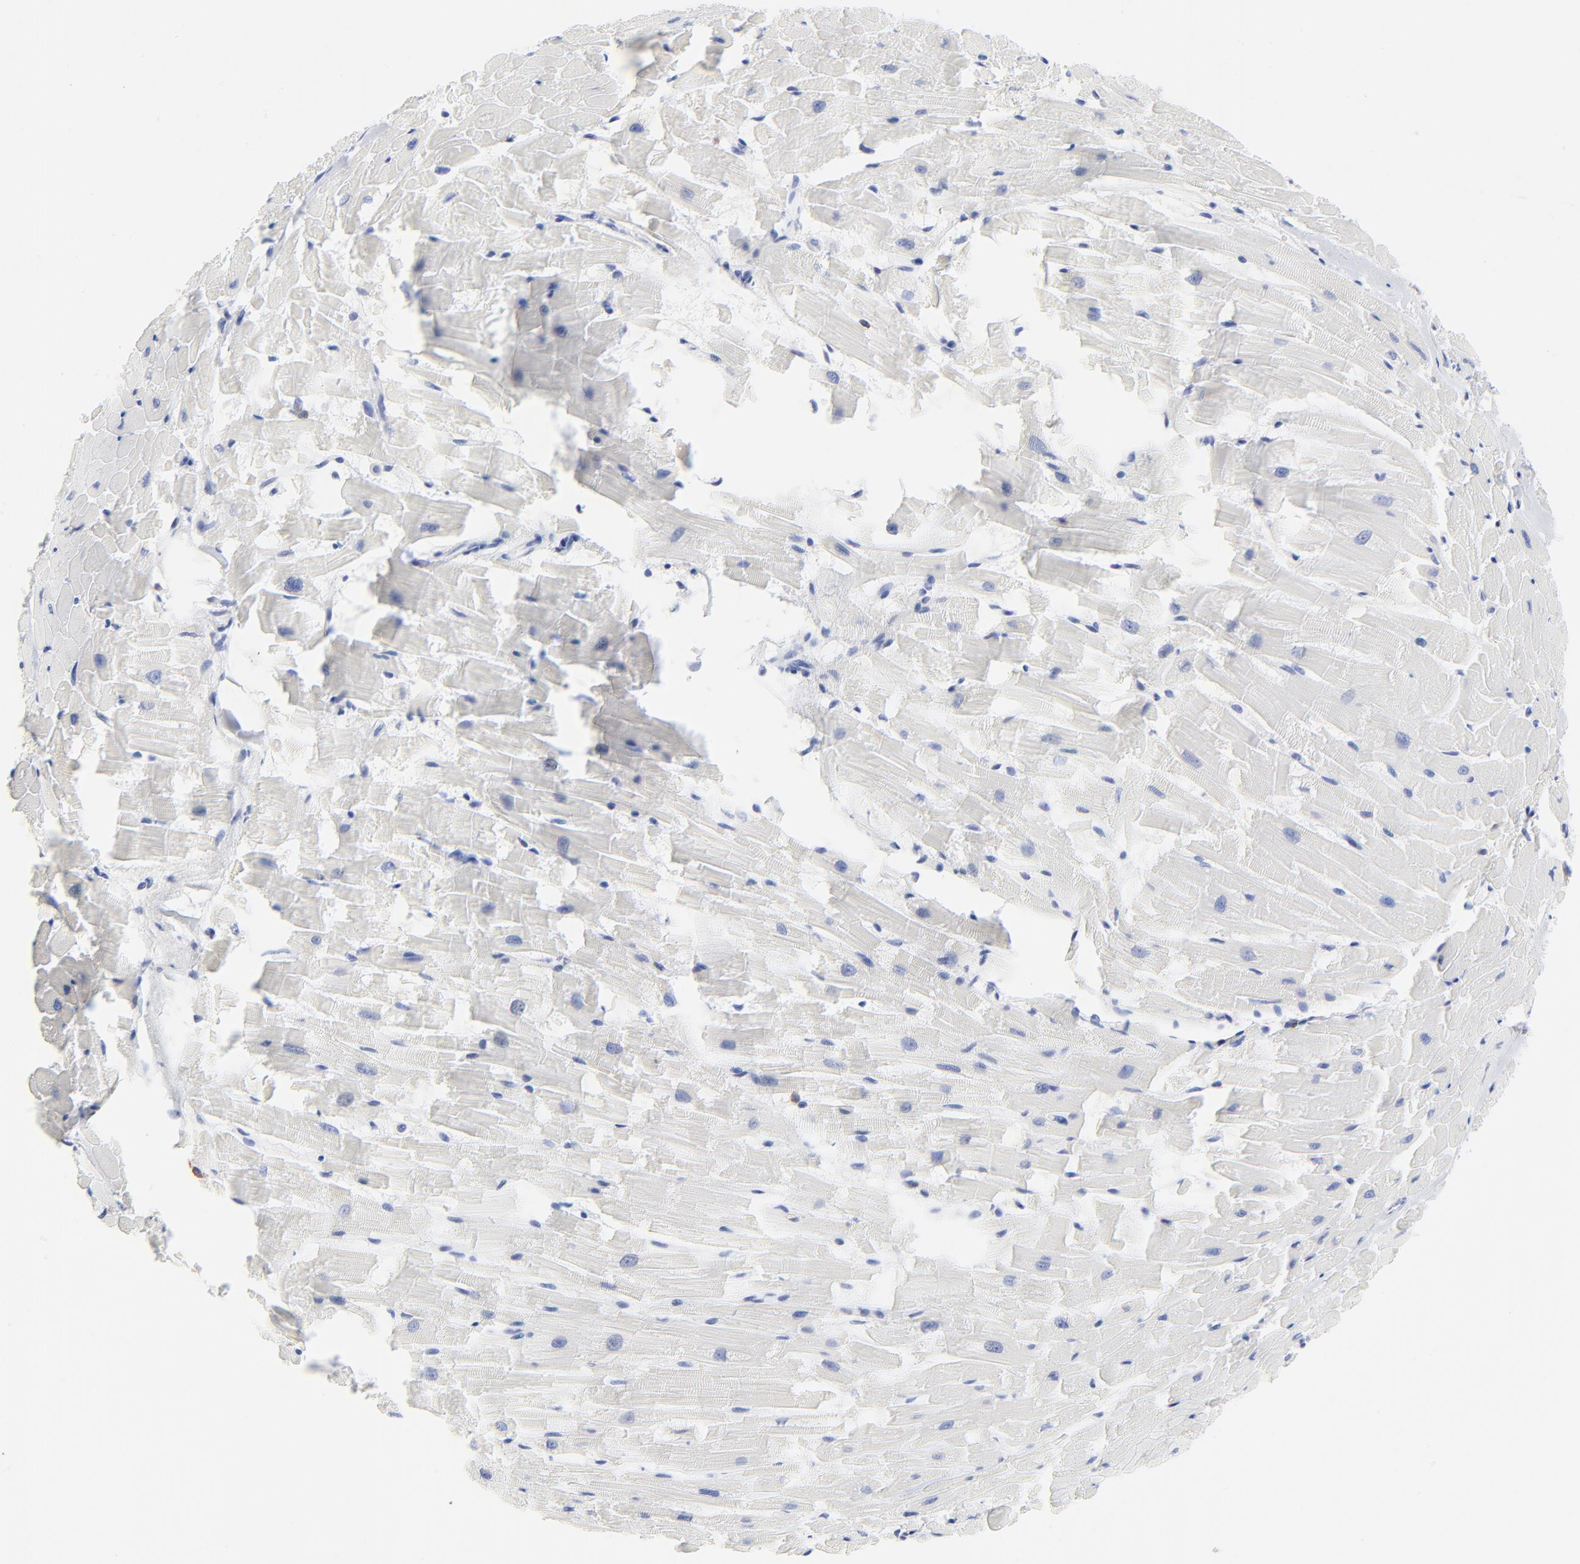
{"staining": {"intensity": "negative", "quantity": "none", "location": "none"}, "tissue": "heart muscle", "cell_type": "Cardiomyocytes", "image_type": "normal", "snomed": [{"axis": "morphology", "description": "Normal tissue, NOS"}, {"axis": "topography", "description": "Heart"}], "caption": "This is a photomicrograph of IHC staining of unremarkable heart muscle, which shows no expression in cardiomyocytes. (DAB (3,3'-diaminobenzidine) IHC visualized using brightfield microscopy, high magnification).", "gene": "LCK", "patient": {"sex": "female", "age": 19}}